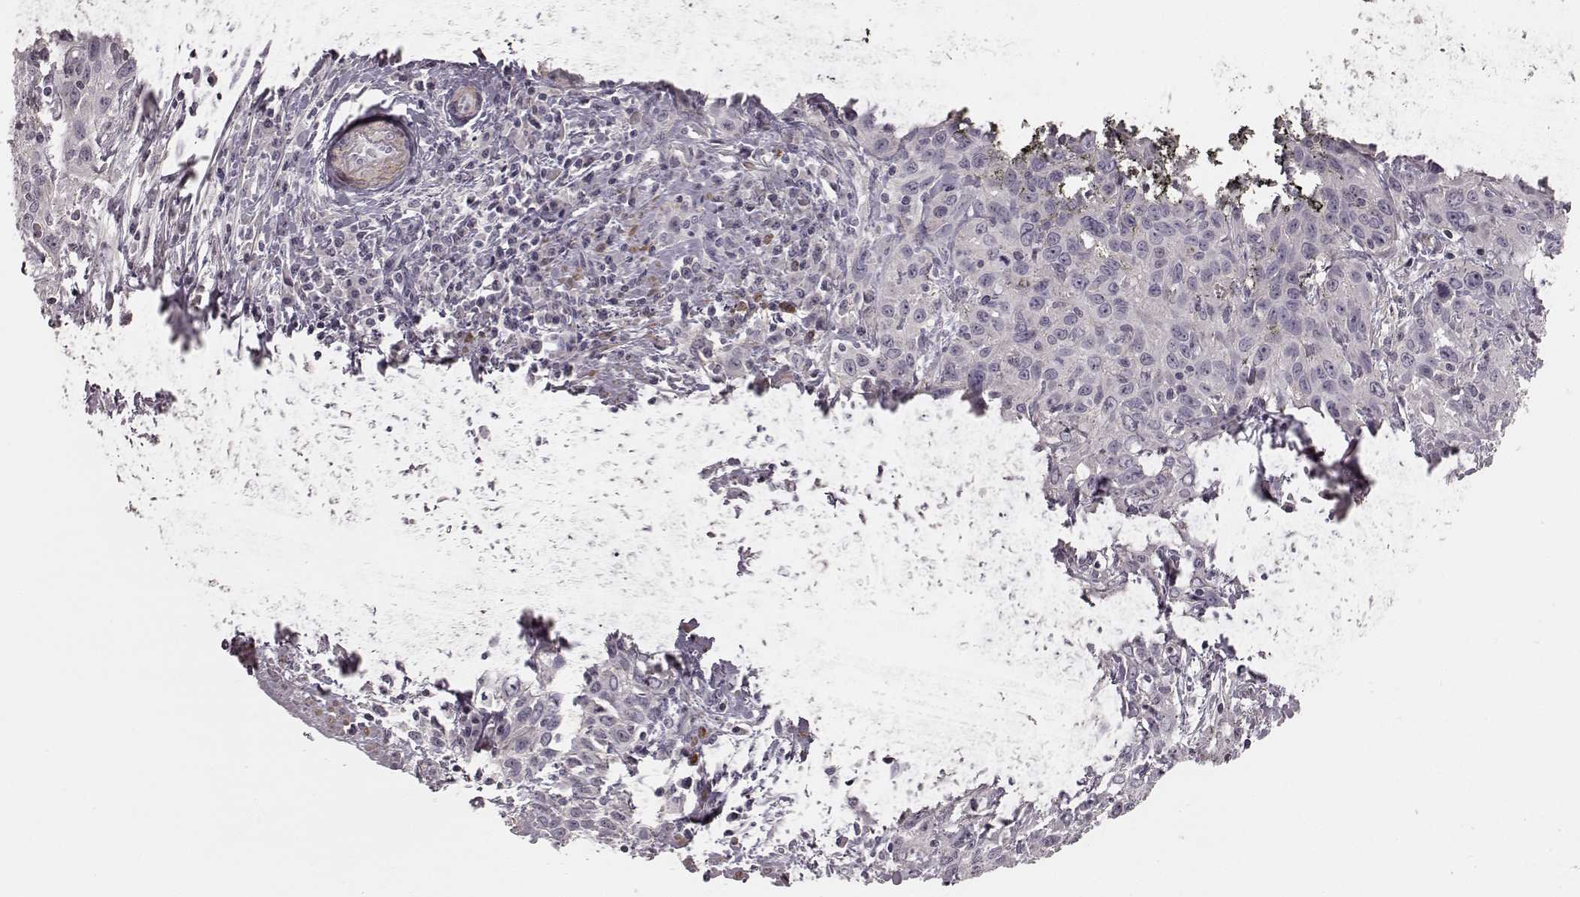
{"staining": {"intensity": "negative", "quantity": "none", "location": "none"}, "tissue": "cervical cancer", "cell_type": "Tumor cells", "image_type": "cancer", "snomed": [{"axis": "morphology", "description": "Squamous cell carcinoma, NOS"}, {"axis": "topography", "description": "Cervix"}], "caption": "DAB (3,3'-diaminobenzidine) immunohistochemical staining of human cervical cancer (squamous cell carcinoma) reveals no significant expression in tumor cells.", "gene": "PRLHR", "patient": {"sex": "female", "age": 38}}